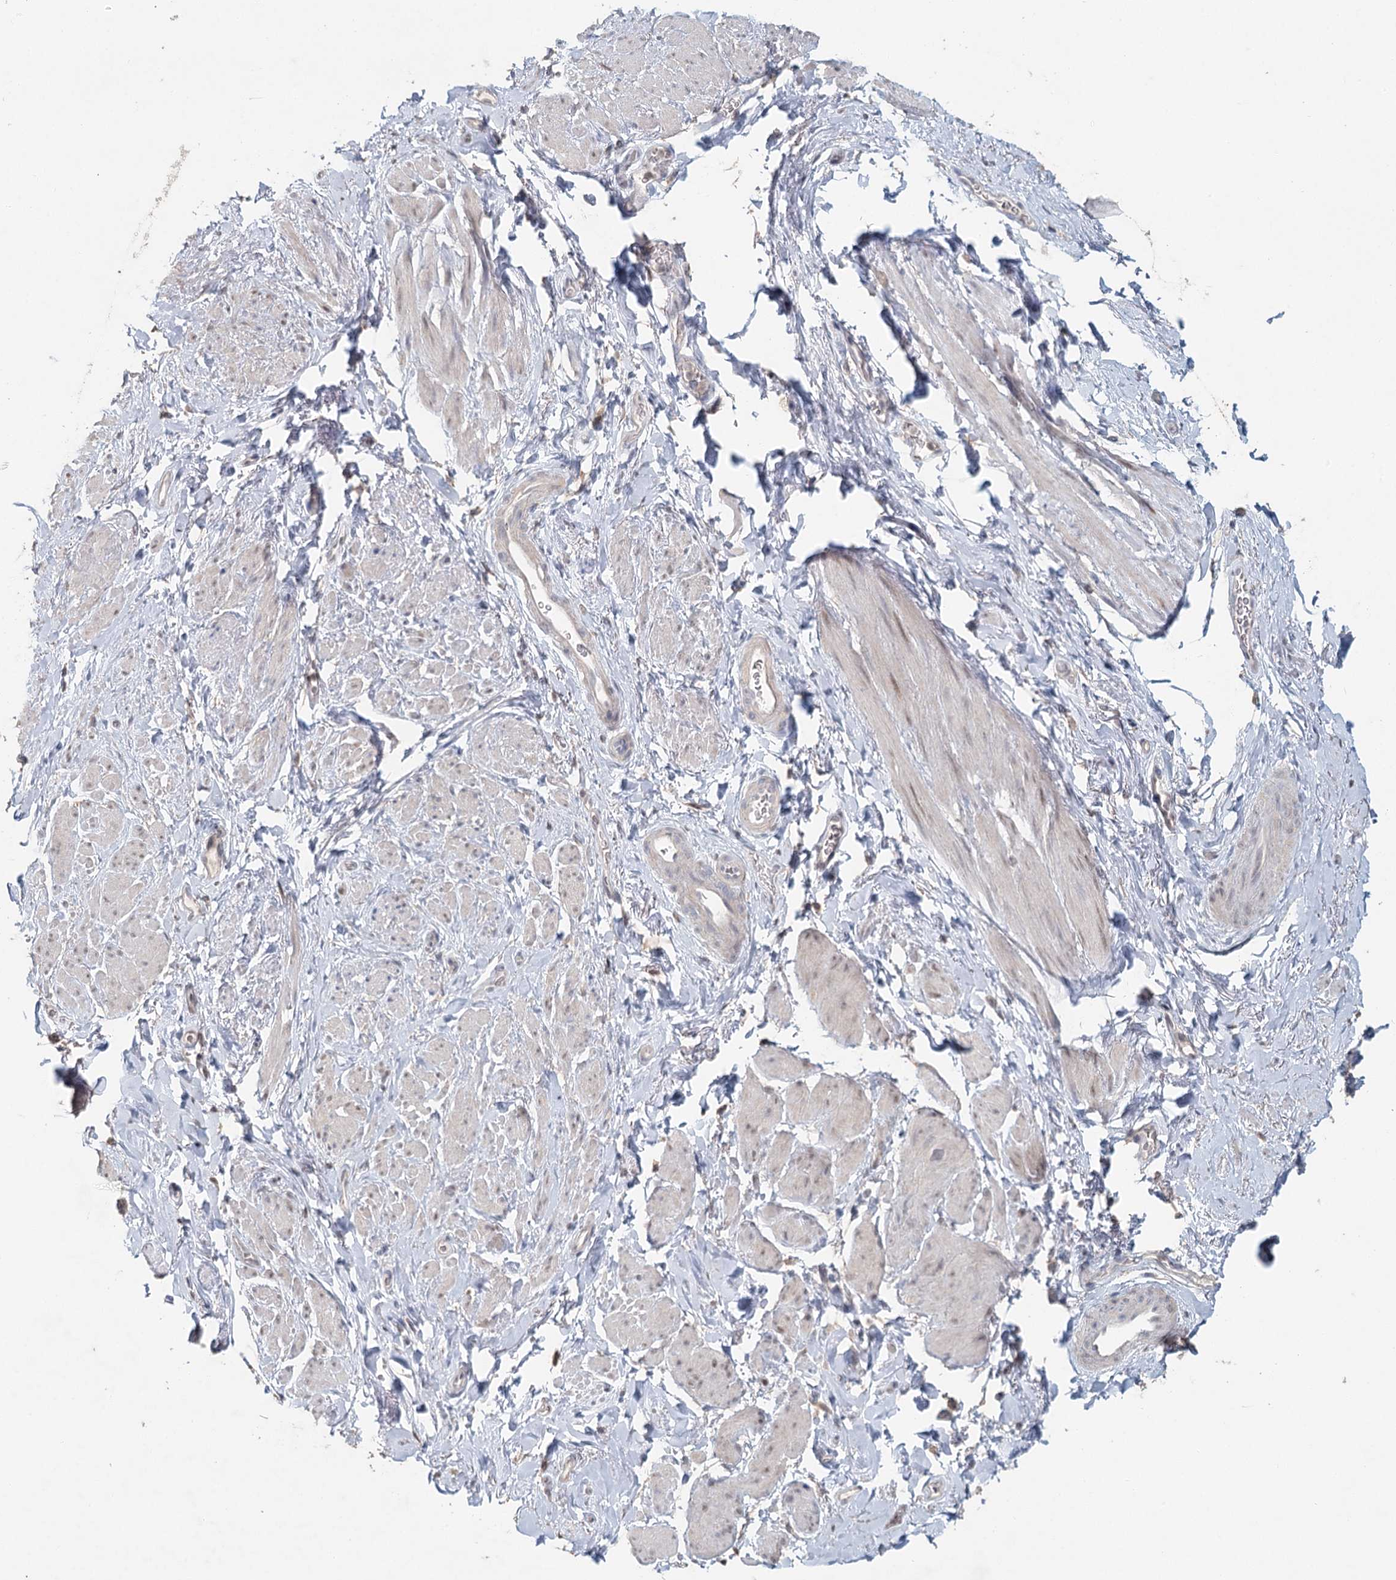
{"staining": {"intensity": "weak", "quantity": "<25%", "location": "nuclear"}, "tissue": "smooth muscle", "cell_type": "Smooth muscle cells", "image_type": "normal", "snomed": [{"axis": "morphology", "description": "Normal tissue, NOS"}, {"axis": "topography", "description": "Smooth muscle"}, {"axis": "topography", "description": "Peripheral nerve tissue"}], "caption": "DAB immunohistochemical staining of unremarkable human smooth muscle demonstrates no significant staining in smooth muscle cells.", "gene": "ADK", "patient": {"sex": "male", "age": 69}}